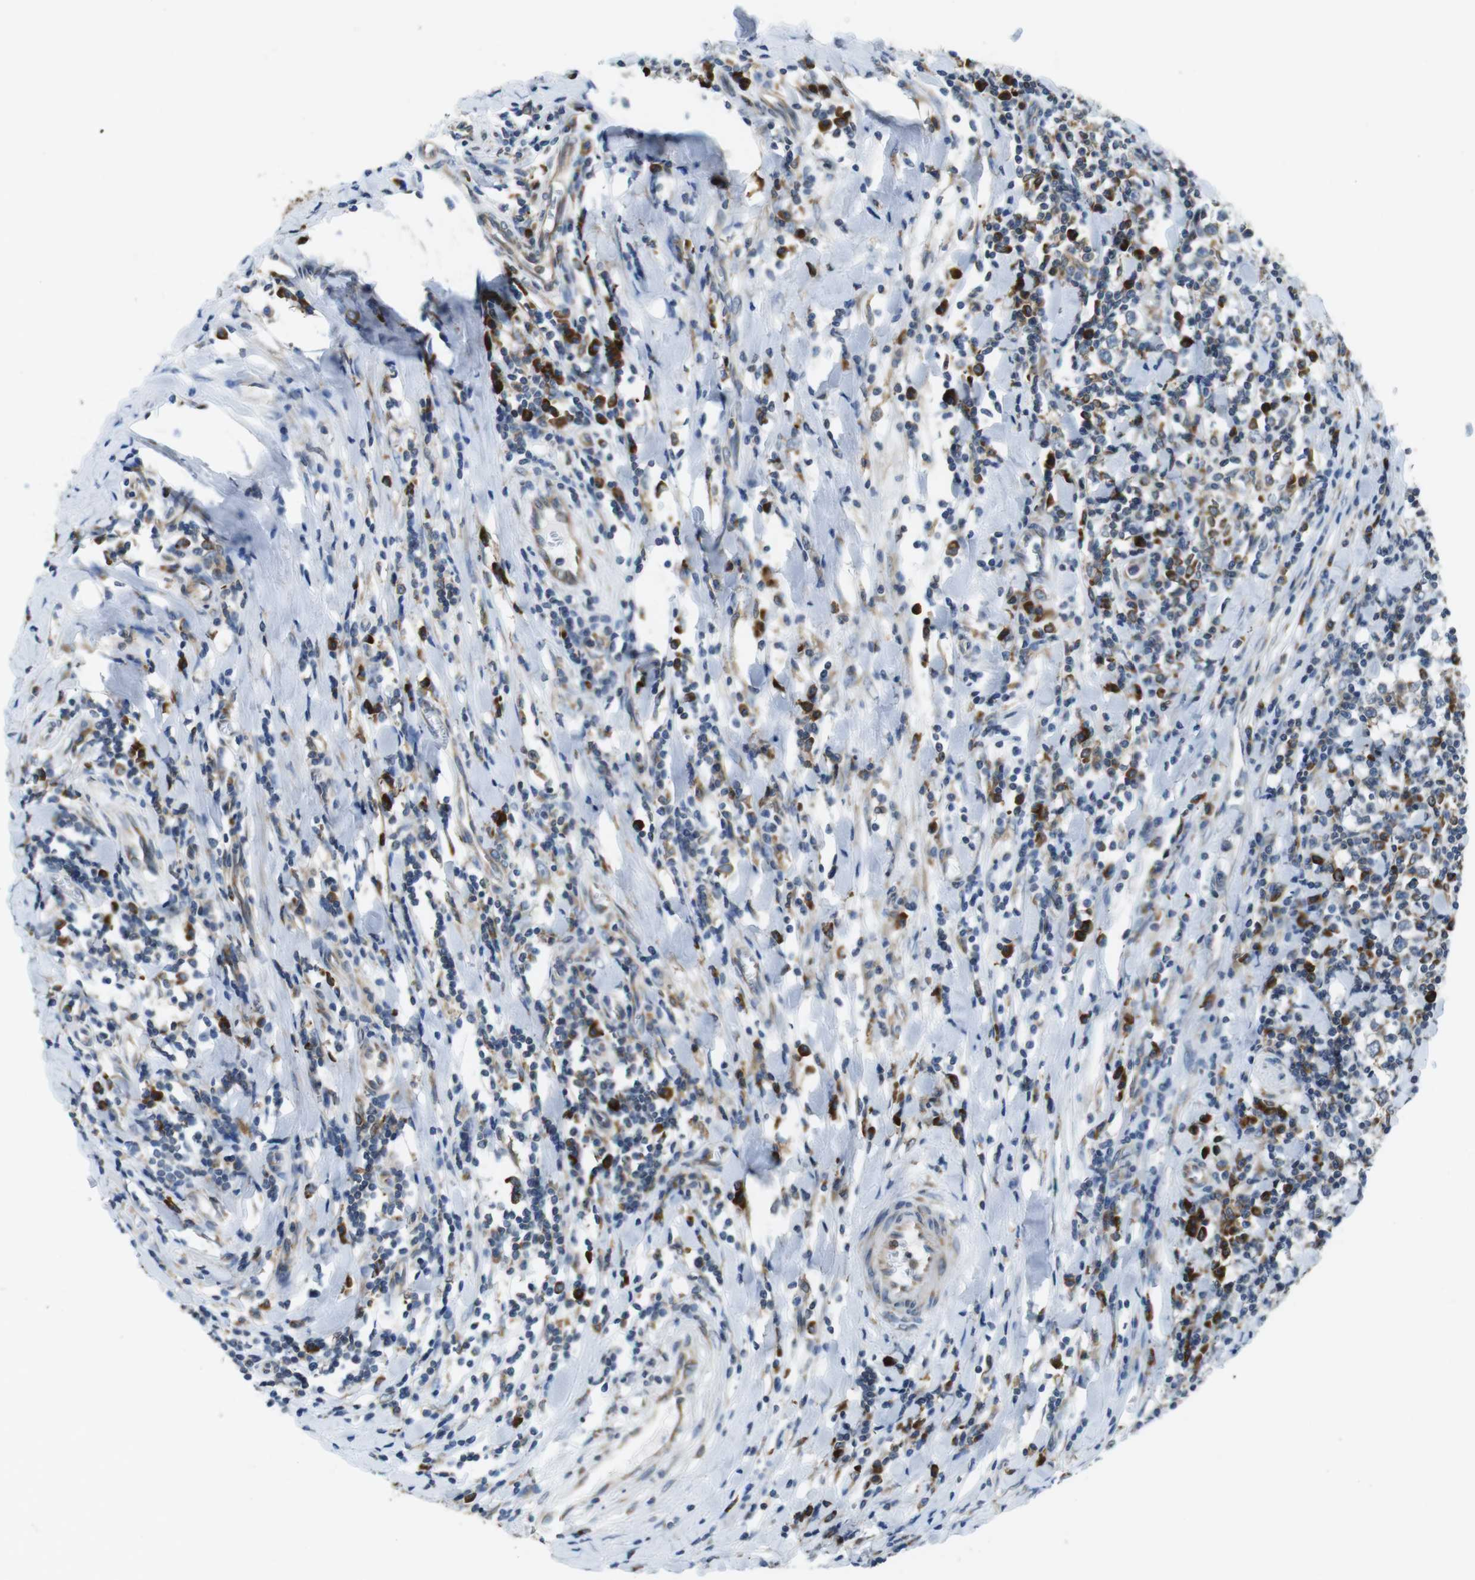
{"staining": {"intensity": "weak", "quantity": "<25%", "location": "cytoplasmic/membranous"}, "tissue": "testis cancer", "cell_type": "Tumor cells", "image_type": "cancer", "snomed": [{"axis": "morphology", "description": "Seminoma, NOS"}, {"axis": "morphology", "description": "Carcinoma, Embryonal, NOS"}, {"axis": "topography", "description": "Testis"}], "caption": "This image is of testis cancer stained with immunohistochemistry to label a protein in brown with the nuclei are counter-stained blue. There is no positivity in tumor cells.", "gene": "UGGT1", "patient": {"sex": "male", "age": 36}}